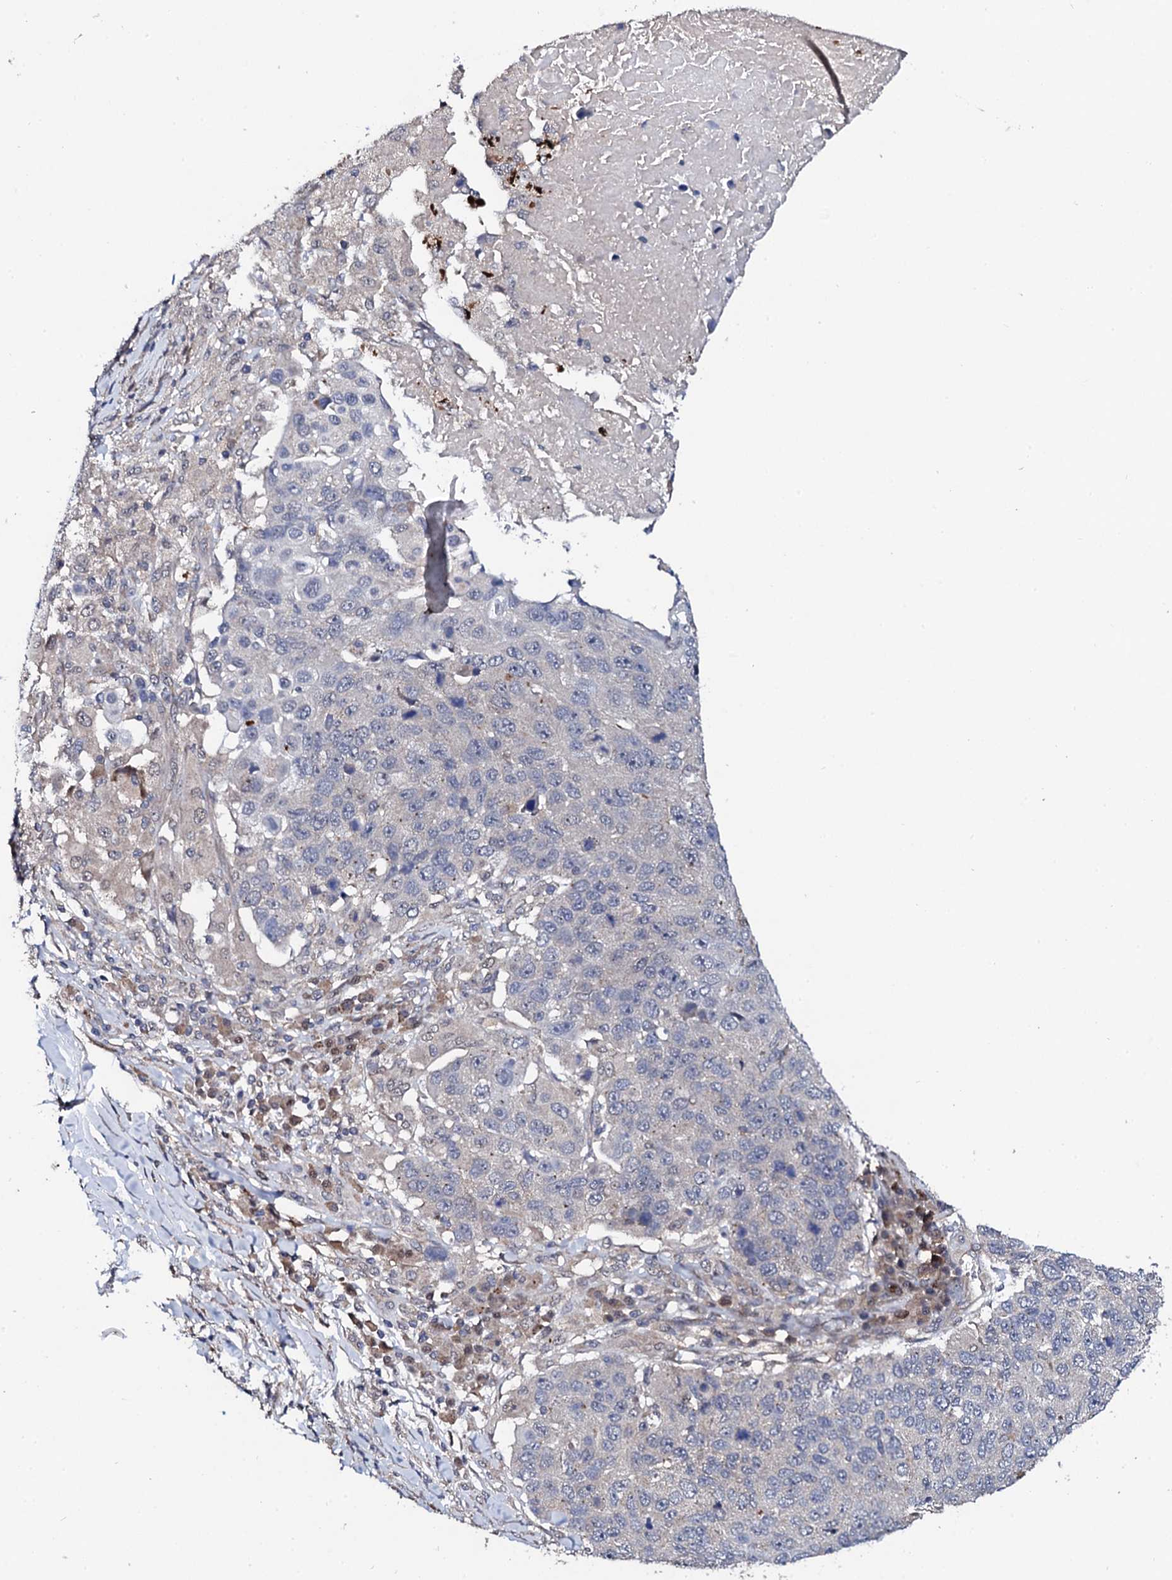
{"staining": {"intensity": "negative", "quantity": "none", "location": "none"}, "tissue": "lung cancer", "cell_type": "Tumor cells", "image_type": "cancer", "snomed": [{"axis": "morphology", "description": "Normal tissue, NOS"}, {"axis": "morphology", "description": "Squamous cell carcinoma, NOS"}, {"axis": "topography", "description": "Lymph node"}, {"axis": "topography", "description": "Lung"}], "caption": "A histopathology image of squamous cell carcinoma (lung) stained for a protein demonstrates no brown staining in tumor cells.", "gene": "IP6K1", "patient": {"sex": "male", "age": 66}}